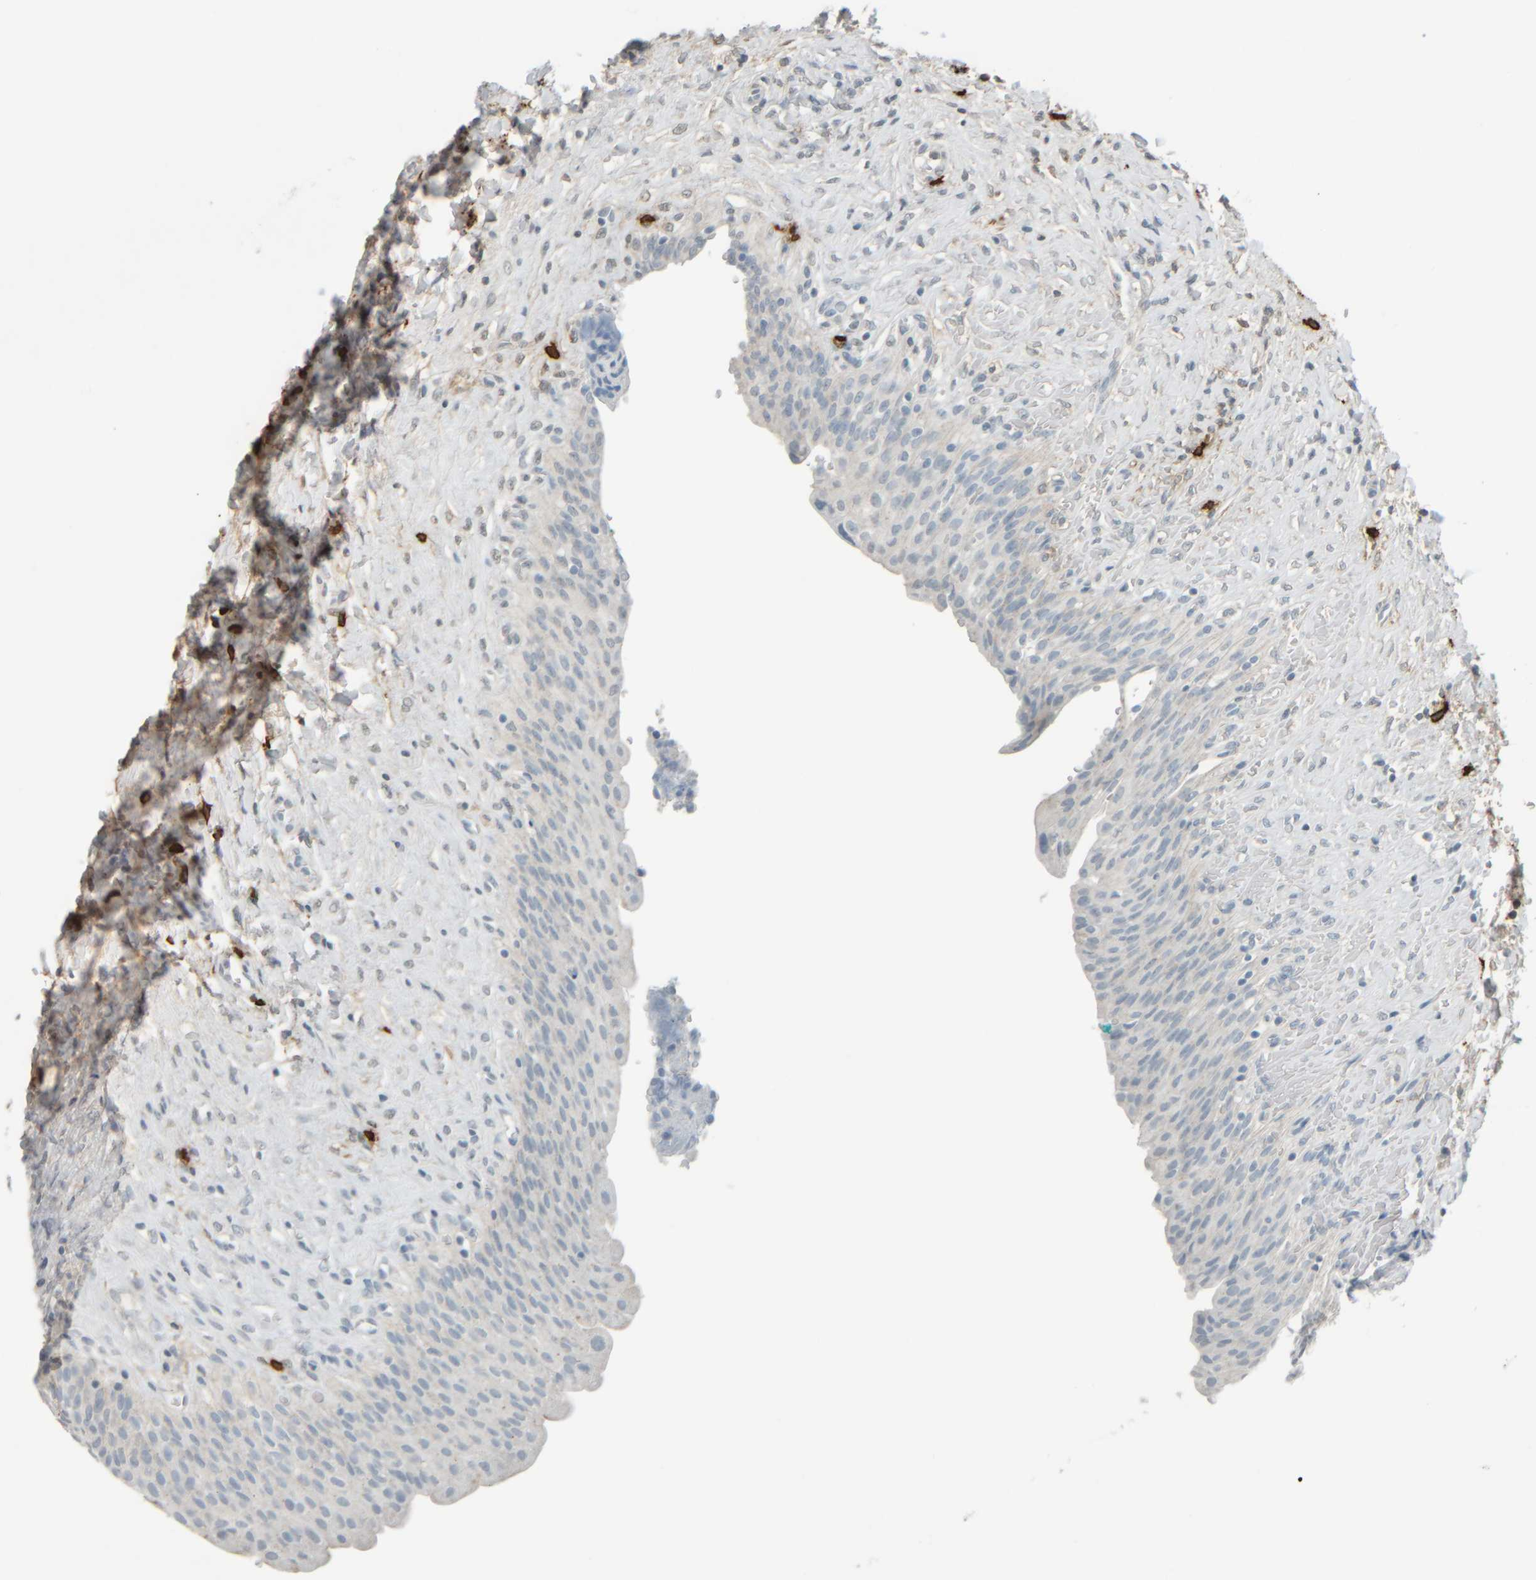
{"staining": {"intensity": "negative", "quantity": "none", "location": "none"}, "tissue": "urinary bladder", "cell_type": "Urothelial cells", "image_type": "normal", "snomed": [{"axis": "morphology", "description": "Urothelial carcinoma, High grade"}, {"axis": "topography", "description": "Urinary bladder"}], "caption": "The photomicrograph reveals no significant expression in urothelial cells of urinary bladder. Brightfield microscopy of immunohistochemistry stained with DAB (brown) and hematoxylin (blue), captured at high magnification.", "gene": "TPSAB1", "patient": {"sex": "male", "age": 46}}